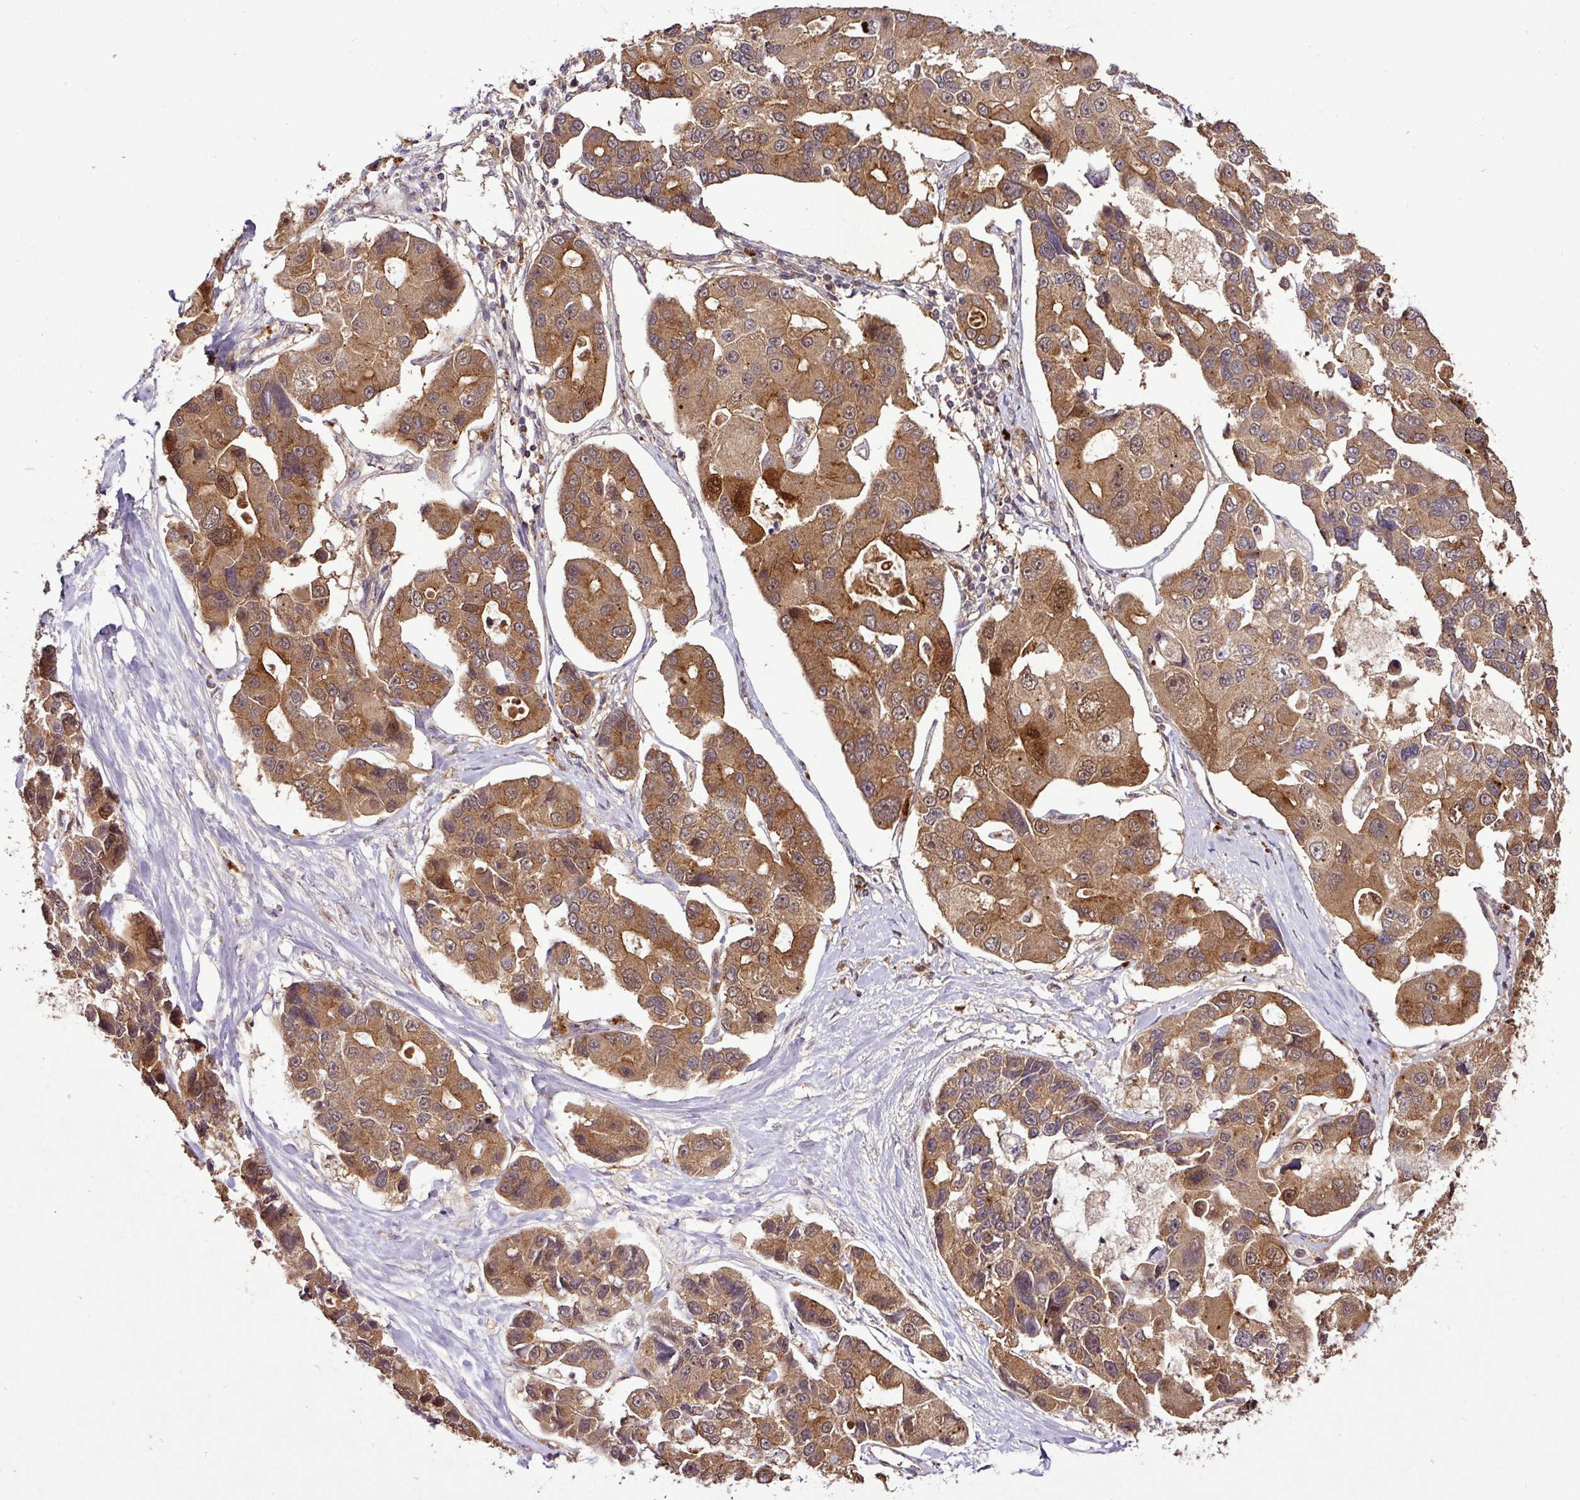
{"staining": {"intensity": "moderate", "quantity": ">75%", "location": "cytoplasmic/membranous,nuclear"}, "tissue": "lung cancer", "cell_type": "Tumor cells", "image_type": "cancer", "snomed": [{"axis": "morphology", "description": "Adenocarcinoma, NOS"}, {"axis": "topography", "description": "Lung"}], "caption": "The immunohistochemical stain labels moderate cytoplasmic/membranous and nuclear staining in tumor cells of lung adenocarcinoma tissue.", "gene": "FAIM", "patient": {"sex": "female", "age": 54}}